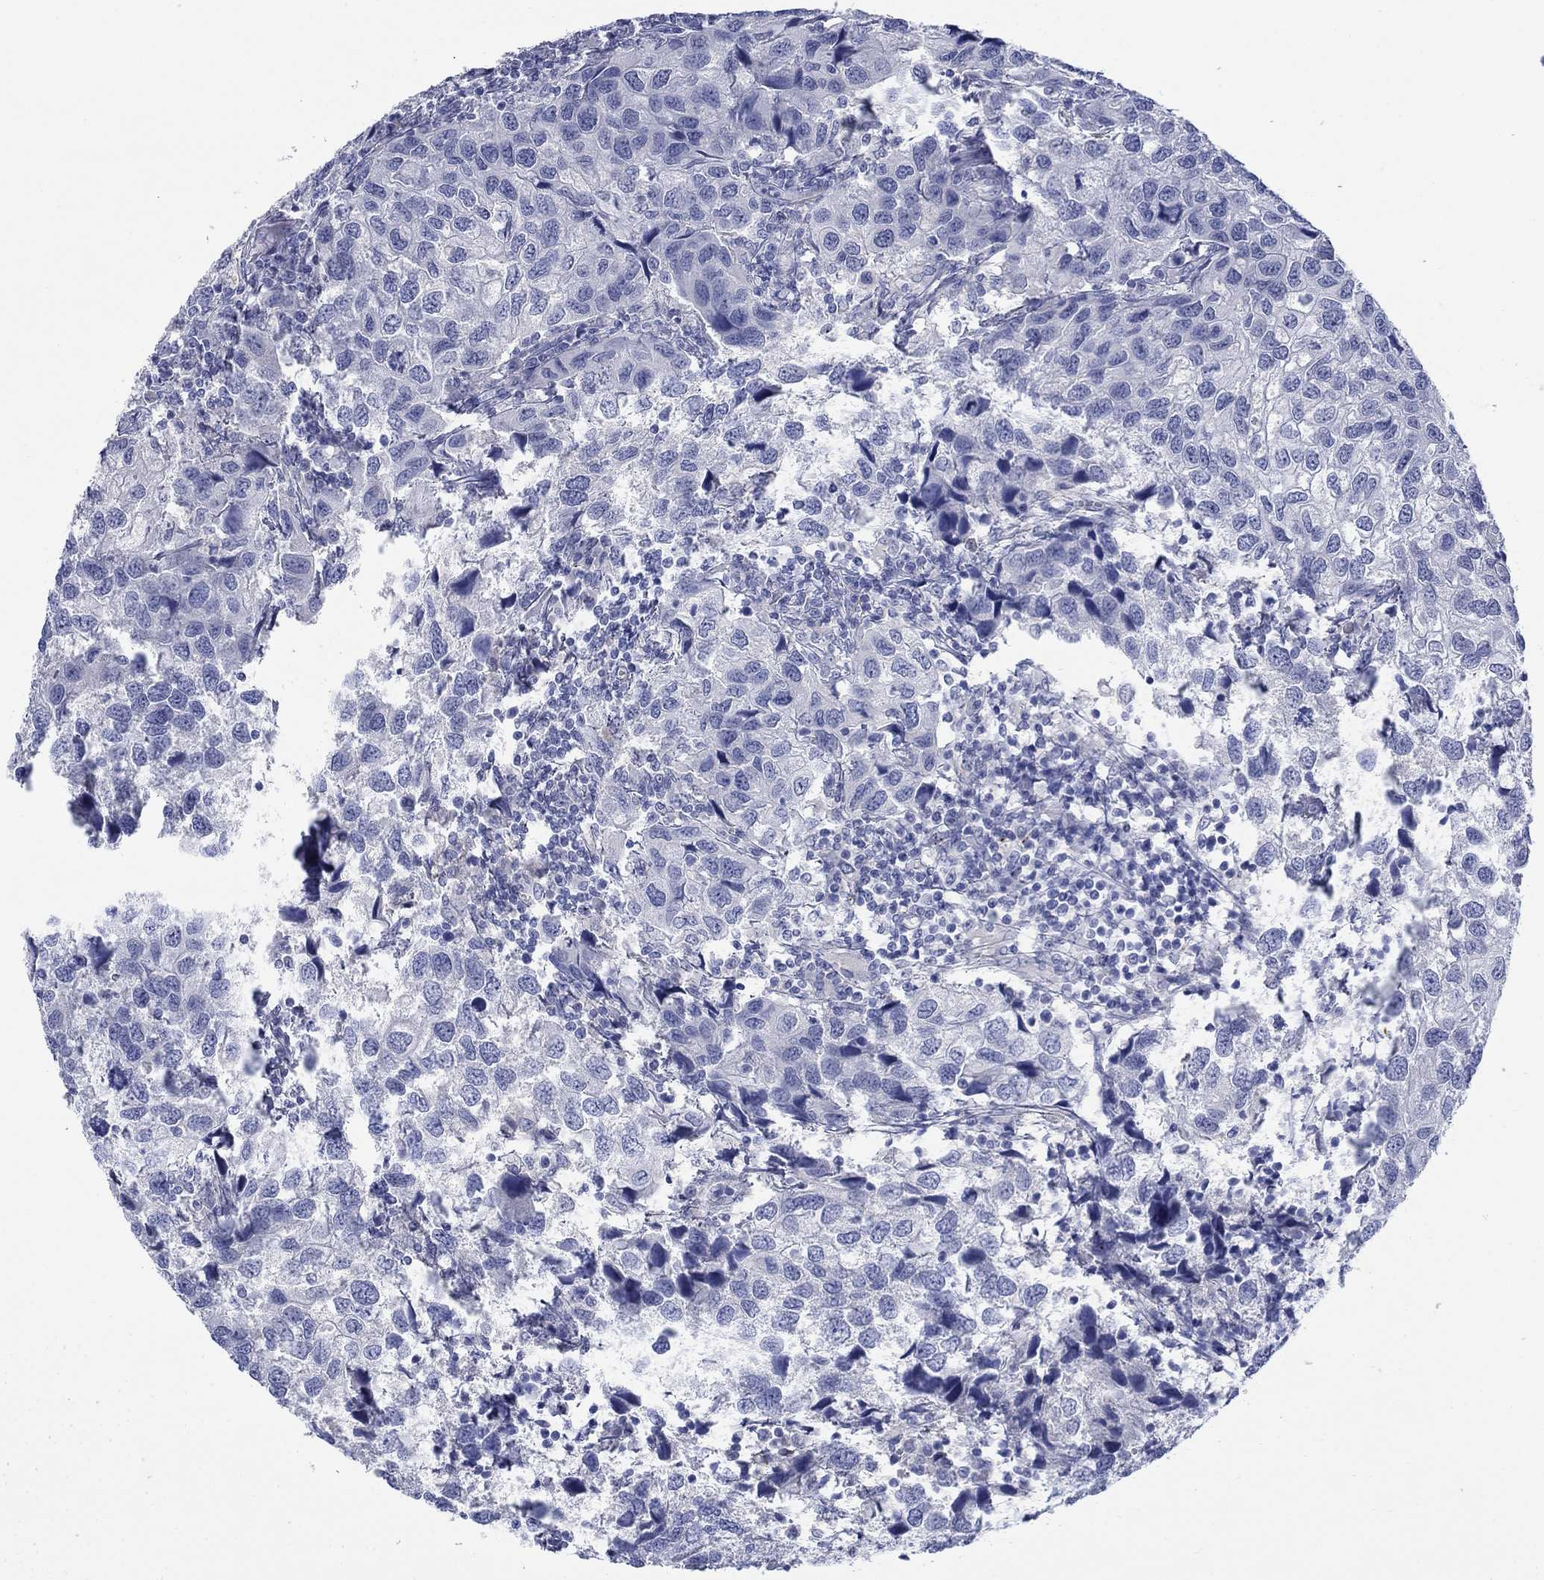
{"staining": {"intensity": "negative", "quantity": "none", "location": "none"}, "tissue": "urothelial cancer", "cell_type": "Tumor cells", "image_type": "cancer", "snomed": [{"axis": "morphology", "description": "Urothelial carcinoma, High grade"}, {"axis": "topography", "description": "Urinary bladder"}], "caption": "The image reveals no staining of tumor cells in high-grade urothelial carcinoma.", "gene": "PTPRZ1", "patient": {"sex": "male", "age": 79}}